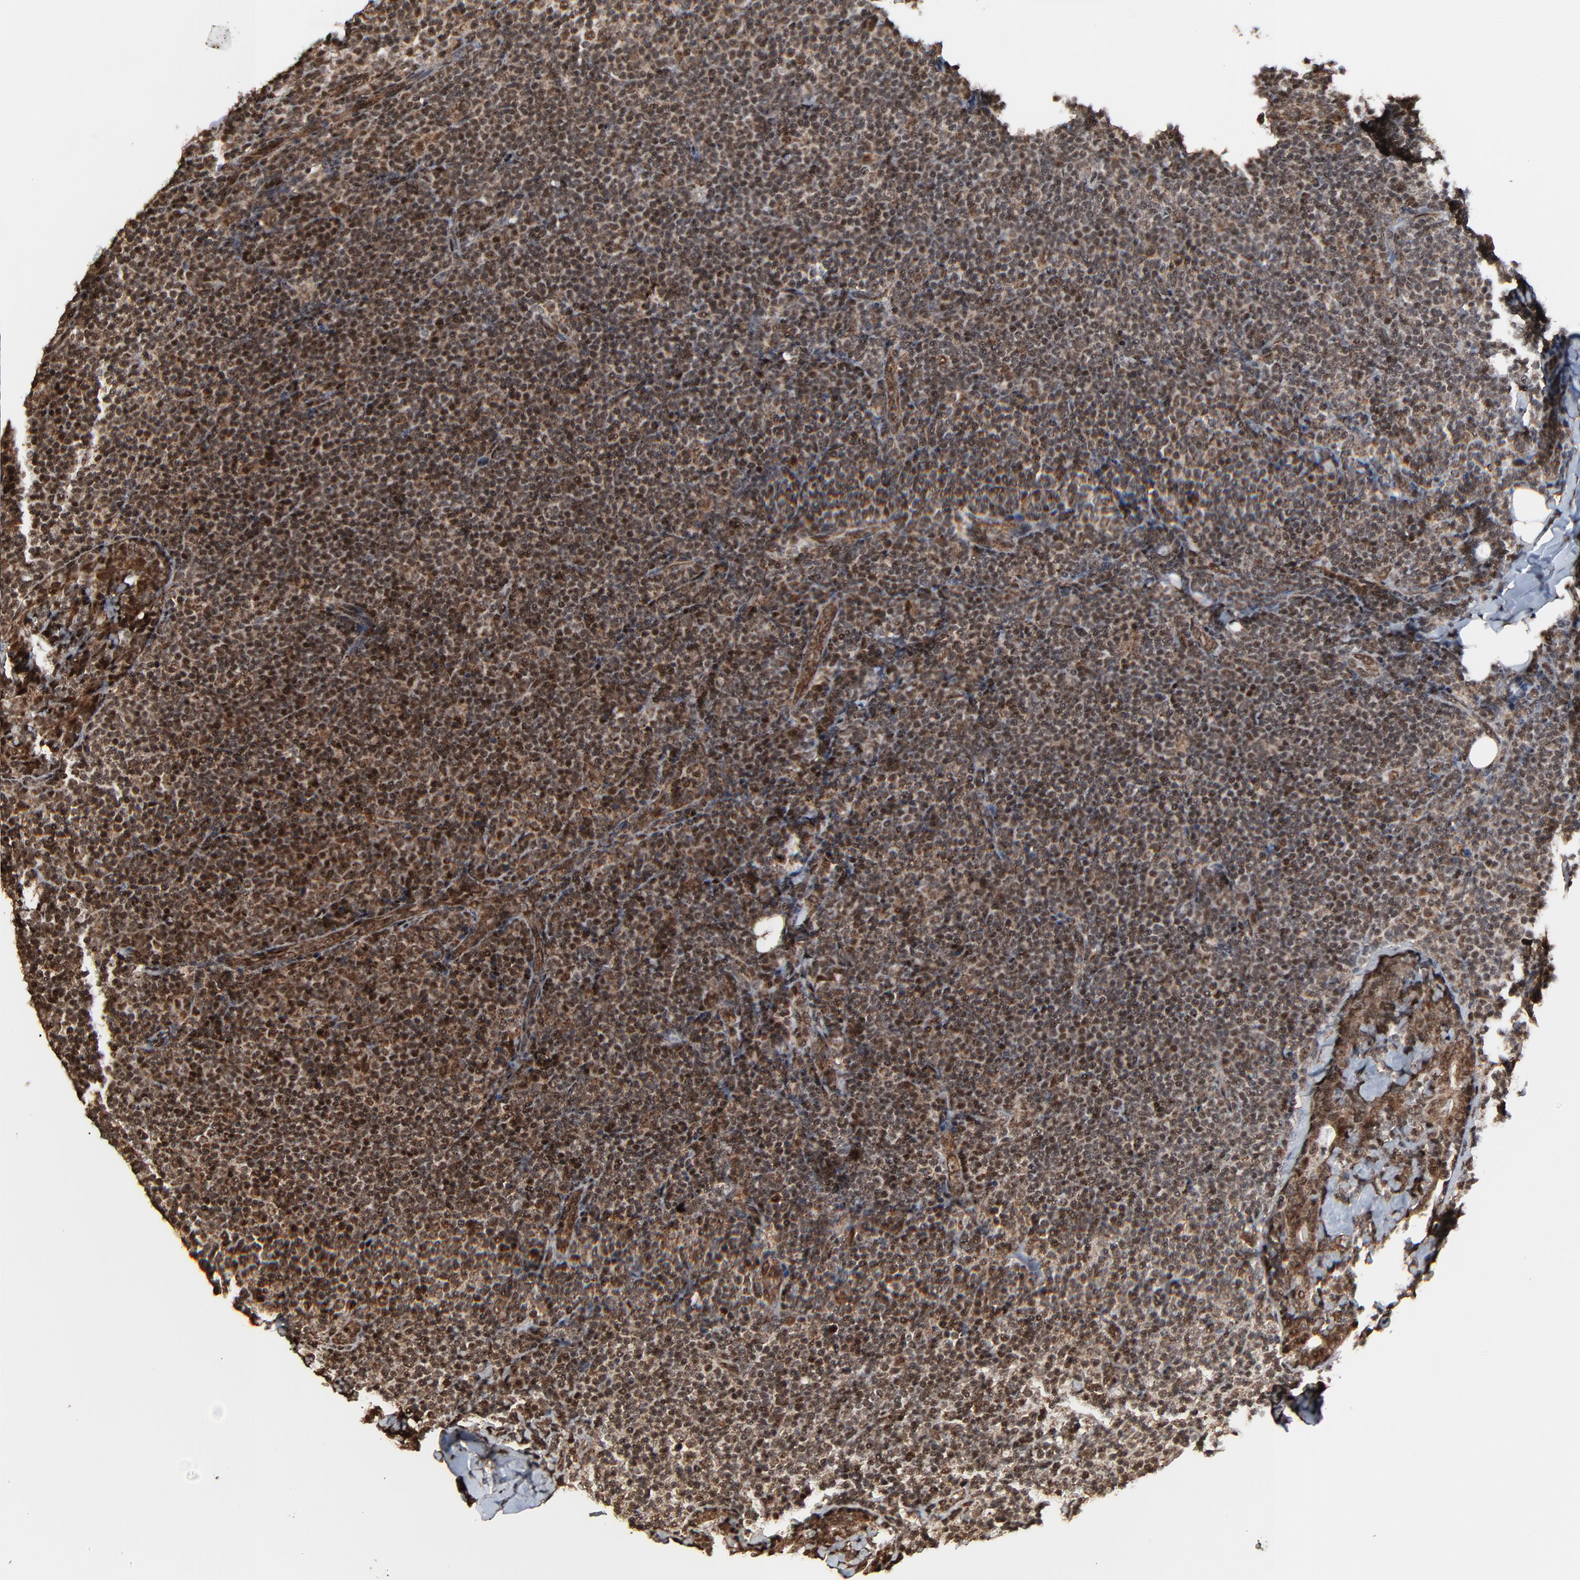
{"staining": {"intensity": "strong", "quantity": ">75%", "location": "cytoplasmic/membranous,nuclear"}, "tissue": "lymph node", "cell_type": "Germinal center cells", "image_type": "normal", "snomed": [{"axis": "morphology", "description": "Normal tissue, NOS"}, {"axis": "morphology", "description": "Uncertain malignant potential"}, {"axis": "topography", "description": "Lymph node"}, {"axis": "topography", "description": "Salivary gland, NOS"}], "caption": "Benign lymph node reveals strong cytoplasmic/membranous,nuclear positivity in approximately >75% of germinal center cells, visualized by immunohistochemistry. The protein is shown in brown color, while the nuclei are stained blue.", "gene": "RHOJ", "patient": {"sex": "female", "age": 51}}